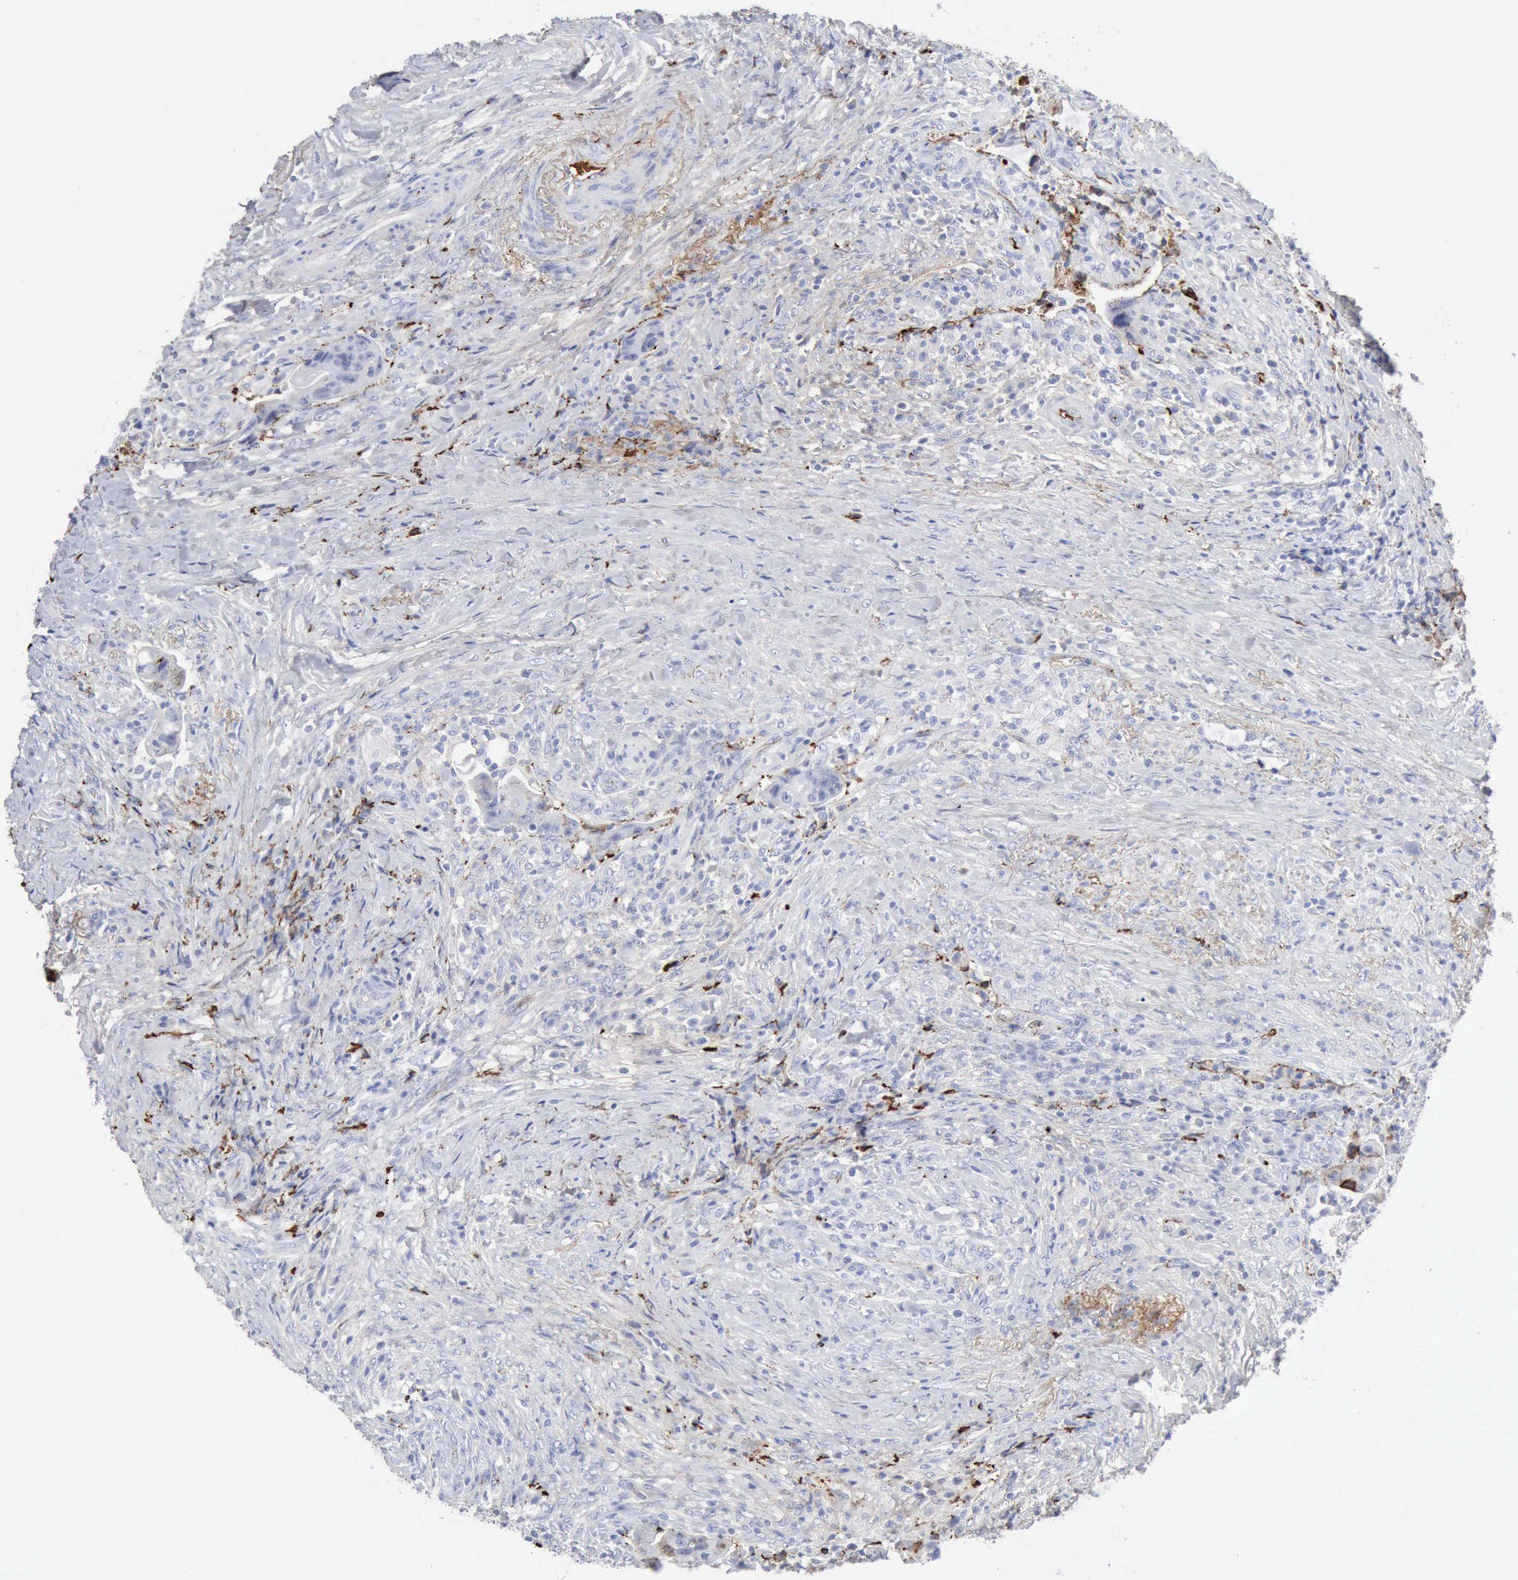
{"staining": {"intensity": "moderate", "quantity": "<25%", "location": "cytoplasmic/membranous"}, "tissue": "colorectal cancer", "cell_type": "Tumor cells", "image_type": "cancer", "snomed": [{"axis": "morphology", "description": "Adenocarcinoma, NOS"}, {"axis": "topography", "description": "Rectum"}], "caption": "High-magnification brightfield microscopy of colorectal adenocarcinoma stained with DAB (brown) and counterstained with hematoxylin (blue). tumor cells exhibit moderate cytoplasmic/membranous positivity is identified in about<25% of cells. (DAB = brown stain, brightfield microscopy at high magnification).", "gene": "C4BPA", "patient": {"sex": "female", "age": 71}}